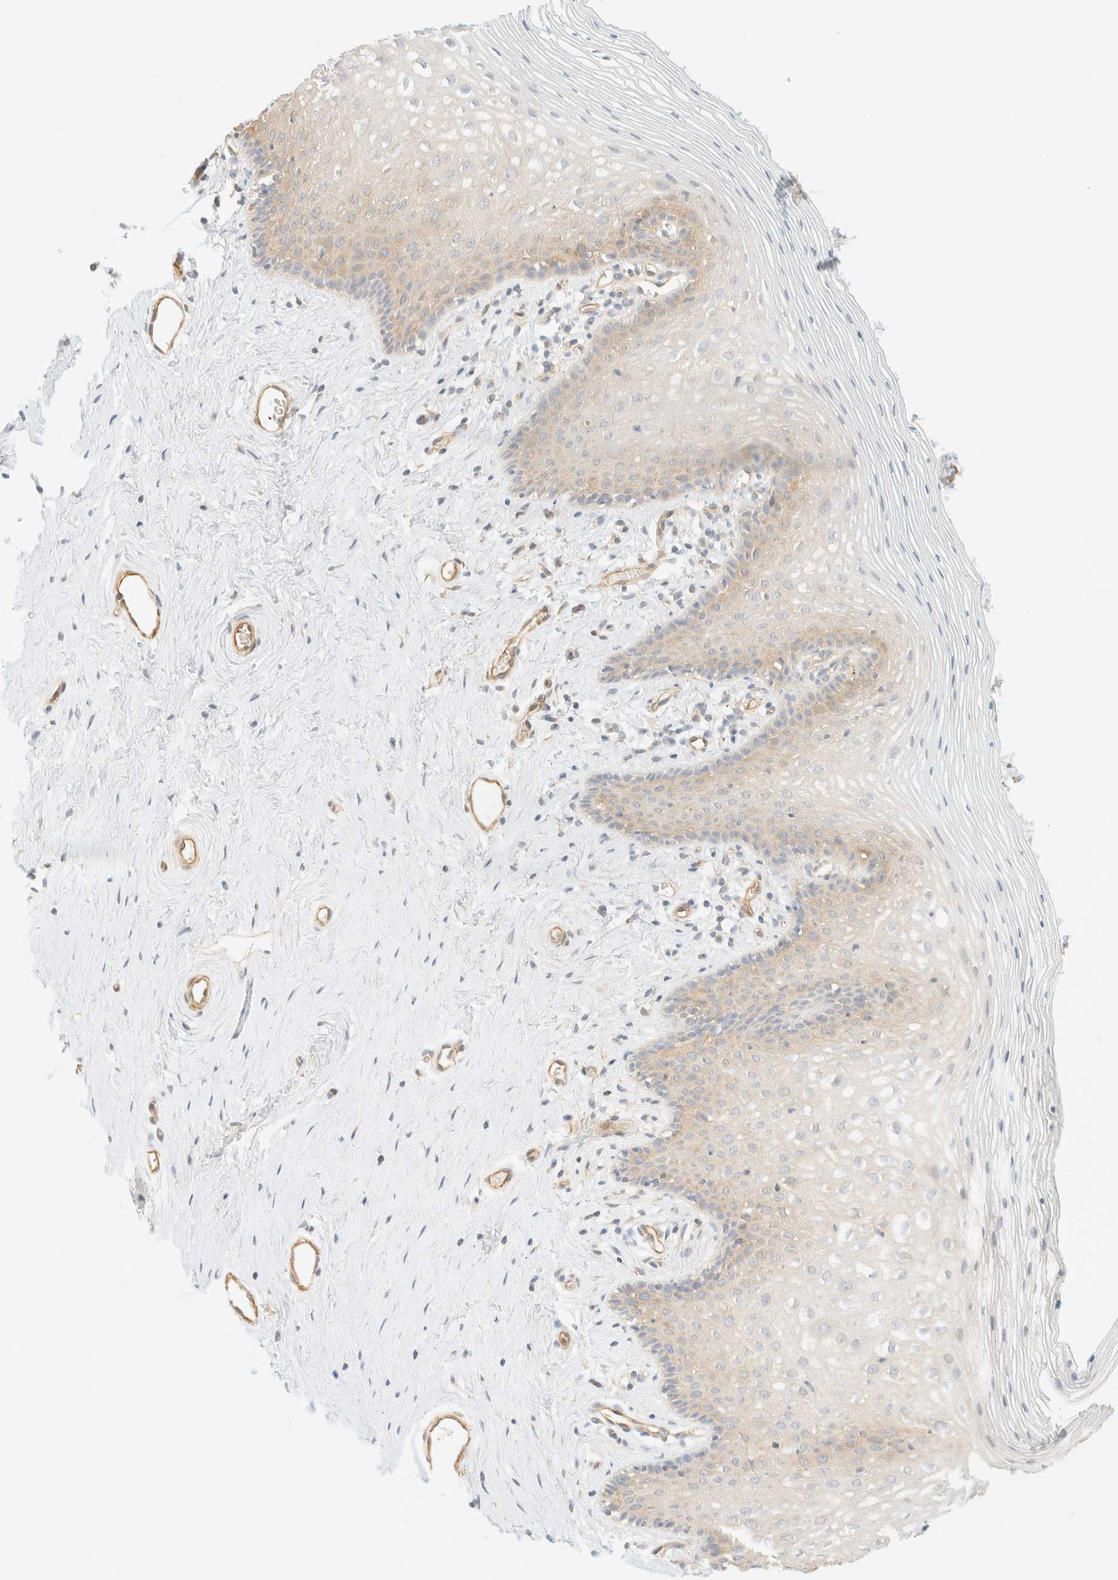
{"staining": {"intensity": "weak", "quantity": "25%-75%", "location": "cytoplasmic/membranous"}, "tissue": "vagina", "cell_type": "Squamous epithelial cells", "image_type": "normal", "snomed": [{"axis": "morphology", "description": "Normal tissue, NOS"}, {"axis": "topography", "description": "Vagina"}], "caption": "Protein expression by immunohistochemistry (IHC) shows weak cytoplasmic/membranous staining in about 25%-75% of squamous epithelial cells in normal vagina. (brown staining indicates protein expression, while blue staining denotes nuclei).", "gene": "OTOP2", "patient": {"sex": "female", "age": 32}}